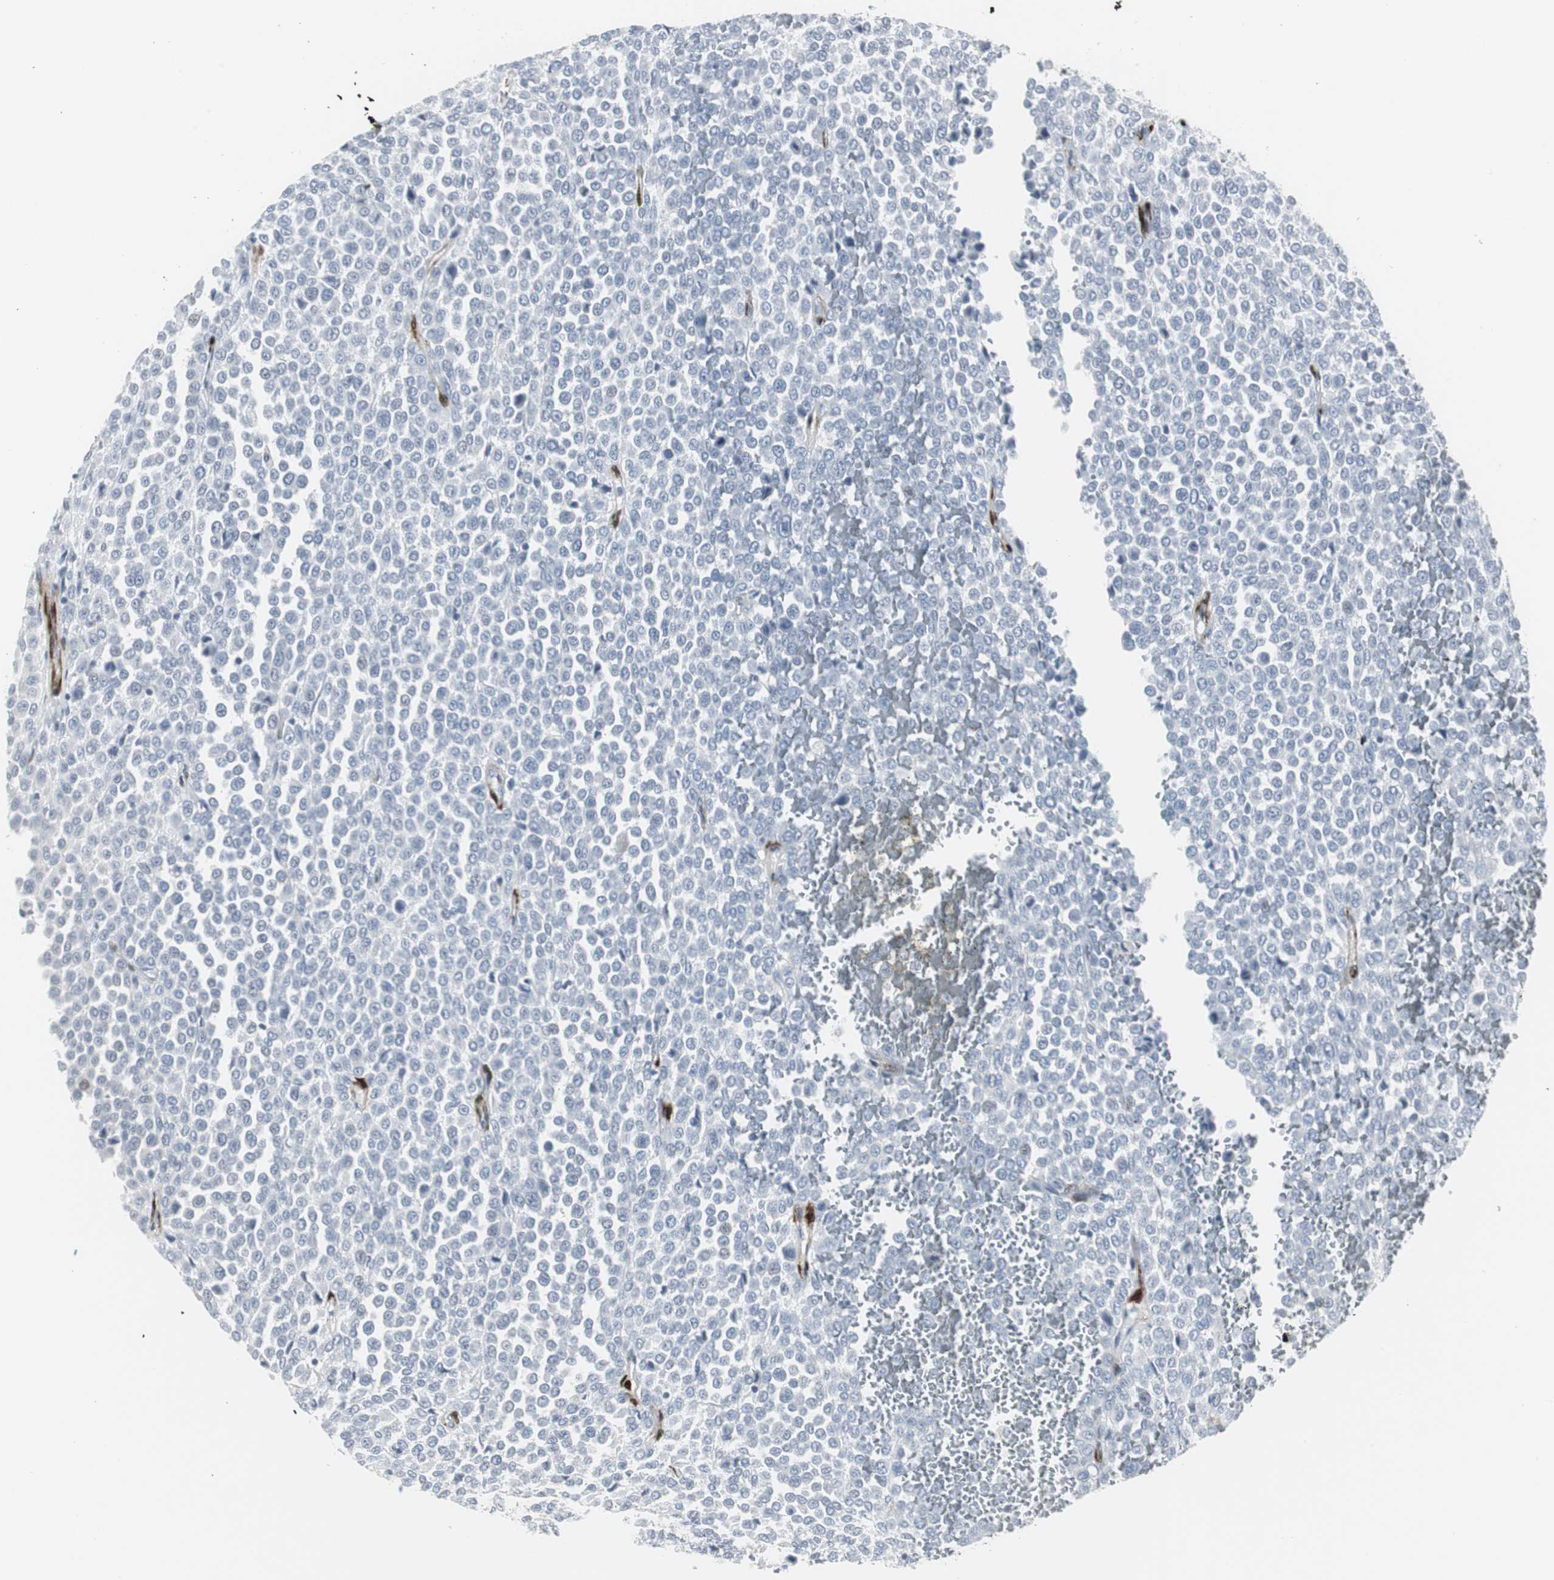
{"staining": {"intensity": "negative", "quantity": "none", "location": "none"}, "tissue": "melanoma", "cell_type": "Tumor cells", "image_type": "cancer", "snomed": [{"axis": "morphology", "description": "Malignant melanoma, Metastatic site"}, {"axis": "topography", "description": "Pancreas"}], "caption": "Tumor cells show no significant protein expression in melanoma.", "gene": "PPP1R14A", "patient": {"sex": "female", "age": 30}}